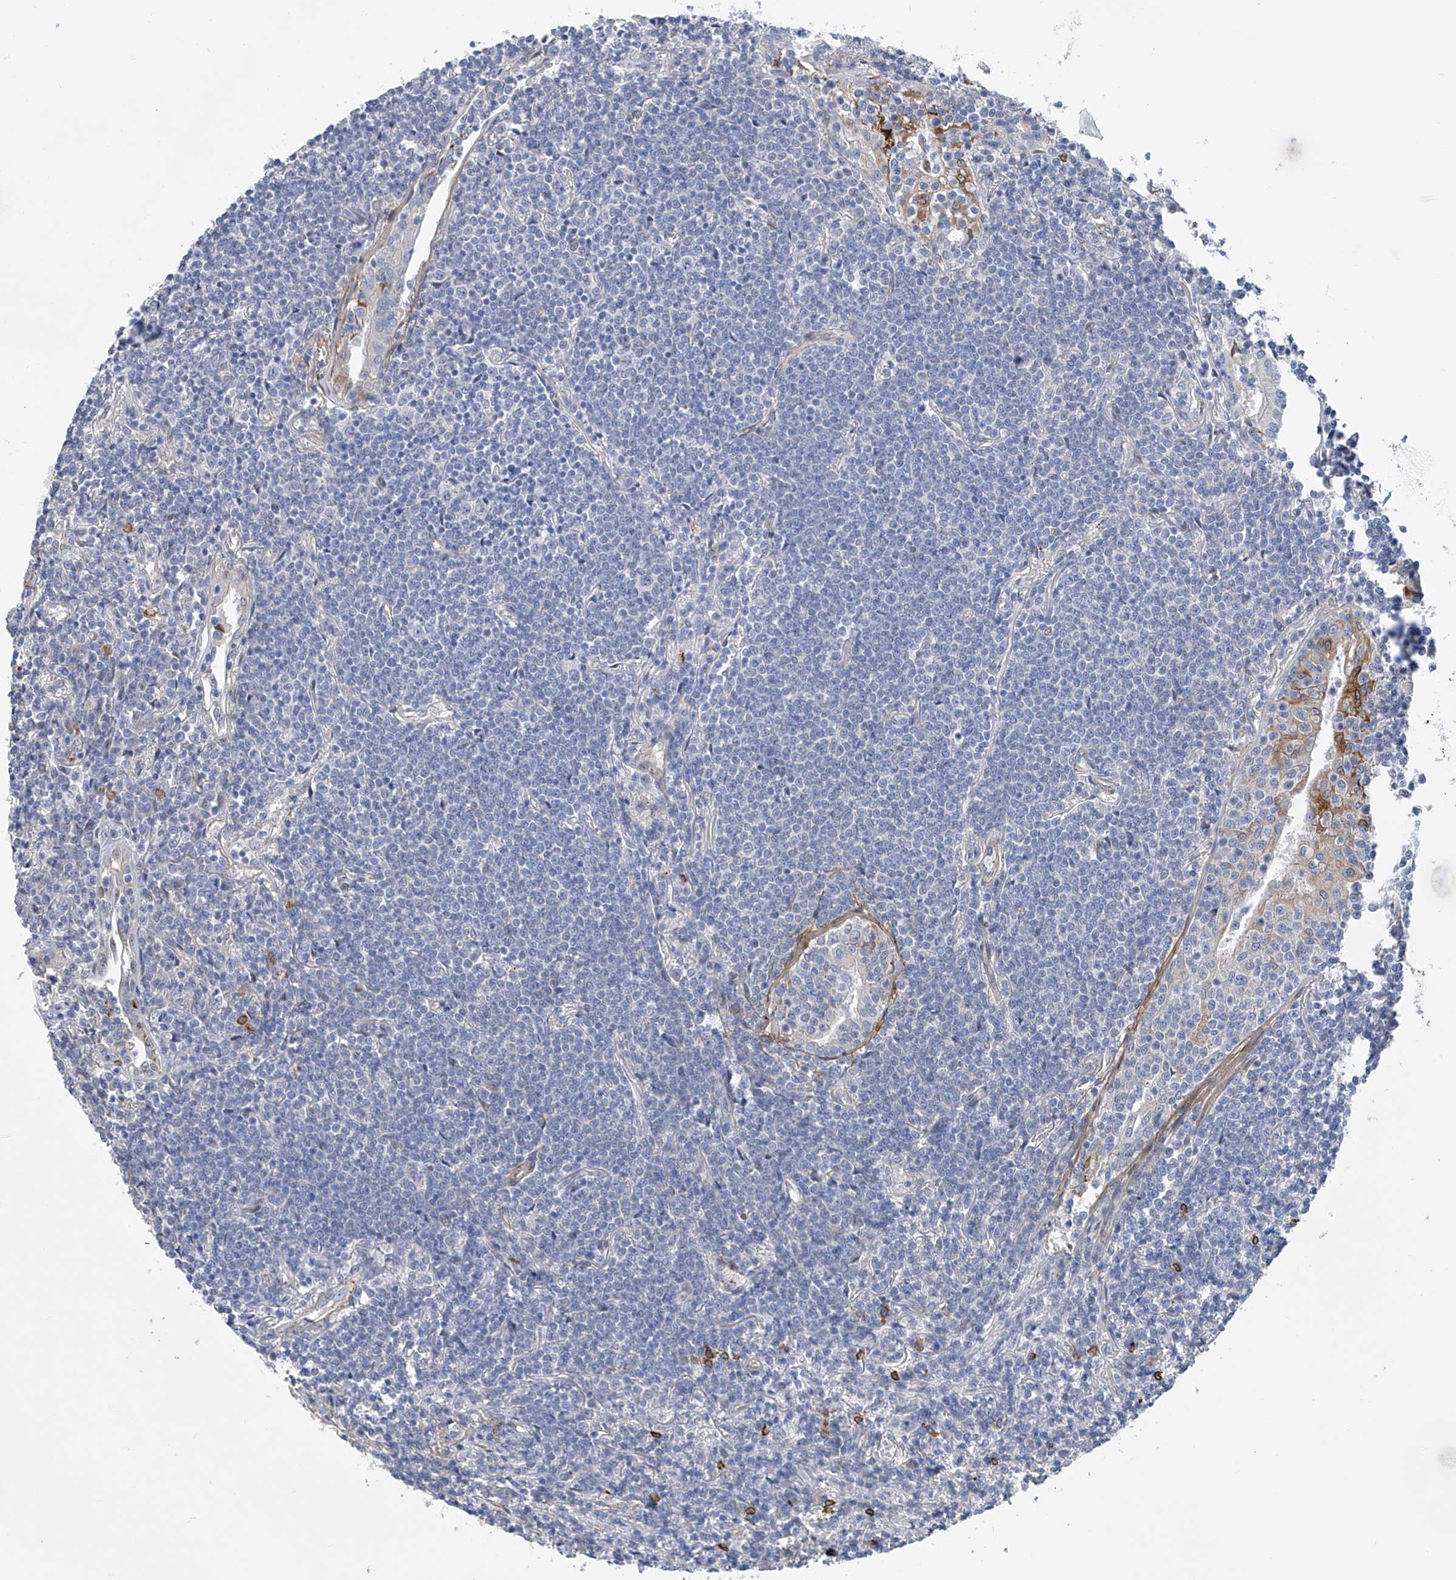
{"staining": {"intensity": "negative", "quantity": "none", "location": "none"}, "tissue": "lymphoma", "cell_type": "Tumor cells", "image_type": "cancer", "snomed": [{"axis": "morphology", "description": "Malignant lymphoma, non-Hodgkin's type, Low grade"}, {"axis": "topography", "description": "Lung"}], "caption": "A photomicrograph of malignant lymphoma, non-Hodgkin's type (low-grade) stained for a protein exhibits no brown staining in tumor cells. (Brightfield microscopy of DAB IHC at high magnification).", "gene": "TNN", "patient": {"sex": "female", "age": 71}}